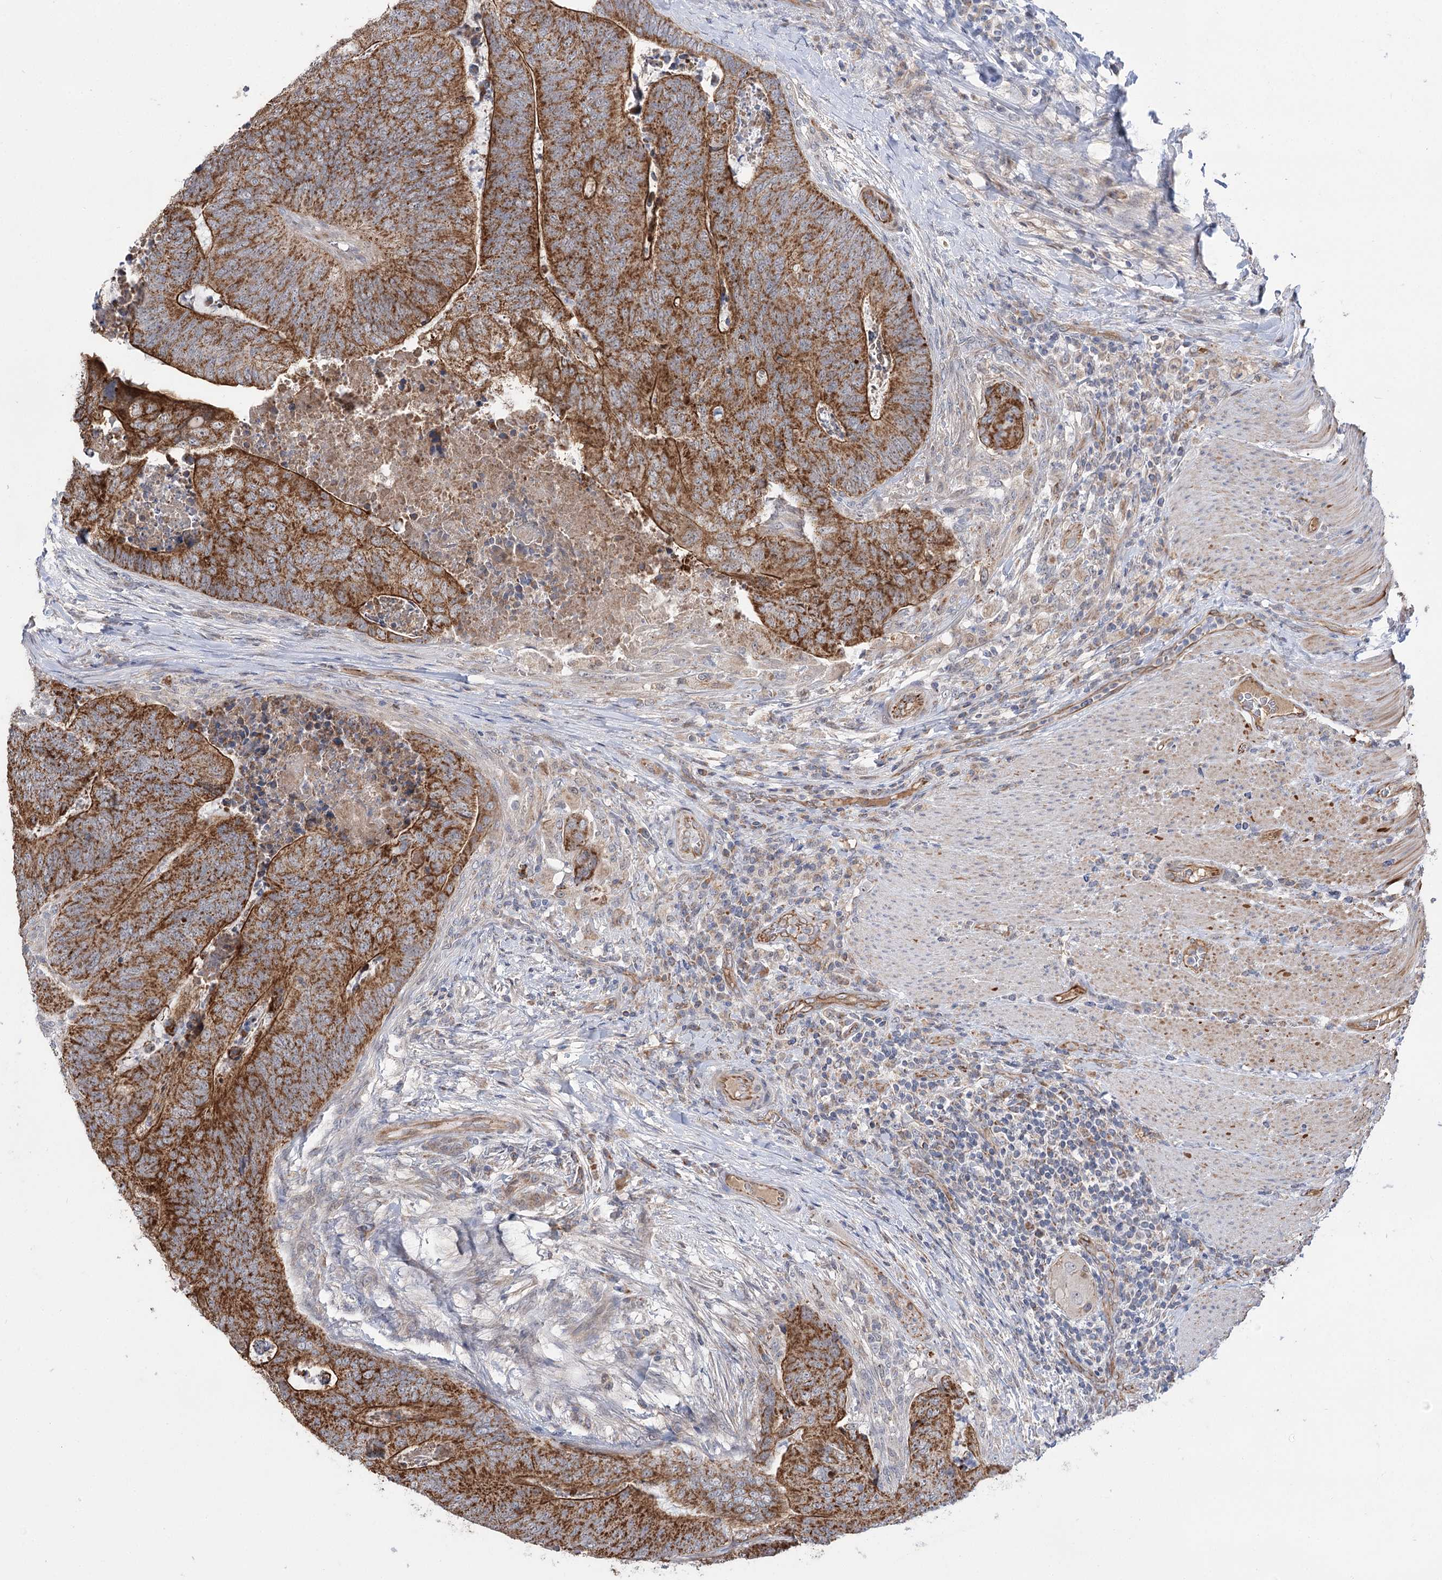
{"staining": {"intensity": "moderate", "quantity": ">75%", "location": "cytoplasmic/membranous"}, "tissue": "colorectal cancer", "cell_type": "Tumor cells", "image_type": "cancer", "snomed": [{"axis": "morphology", "description": "Adenocarcinoma, NOS"}, {"axis": "topography", "description": "Colon"}], "caption": "A medium amount of moderate cytoplasmic/membranous staining is identified in approximately >75% of tumor cells in colorectal adenocarcinoma tissue.", "gene": "ECHDC3", "patient": {"sex": "female", "age": 67}}